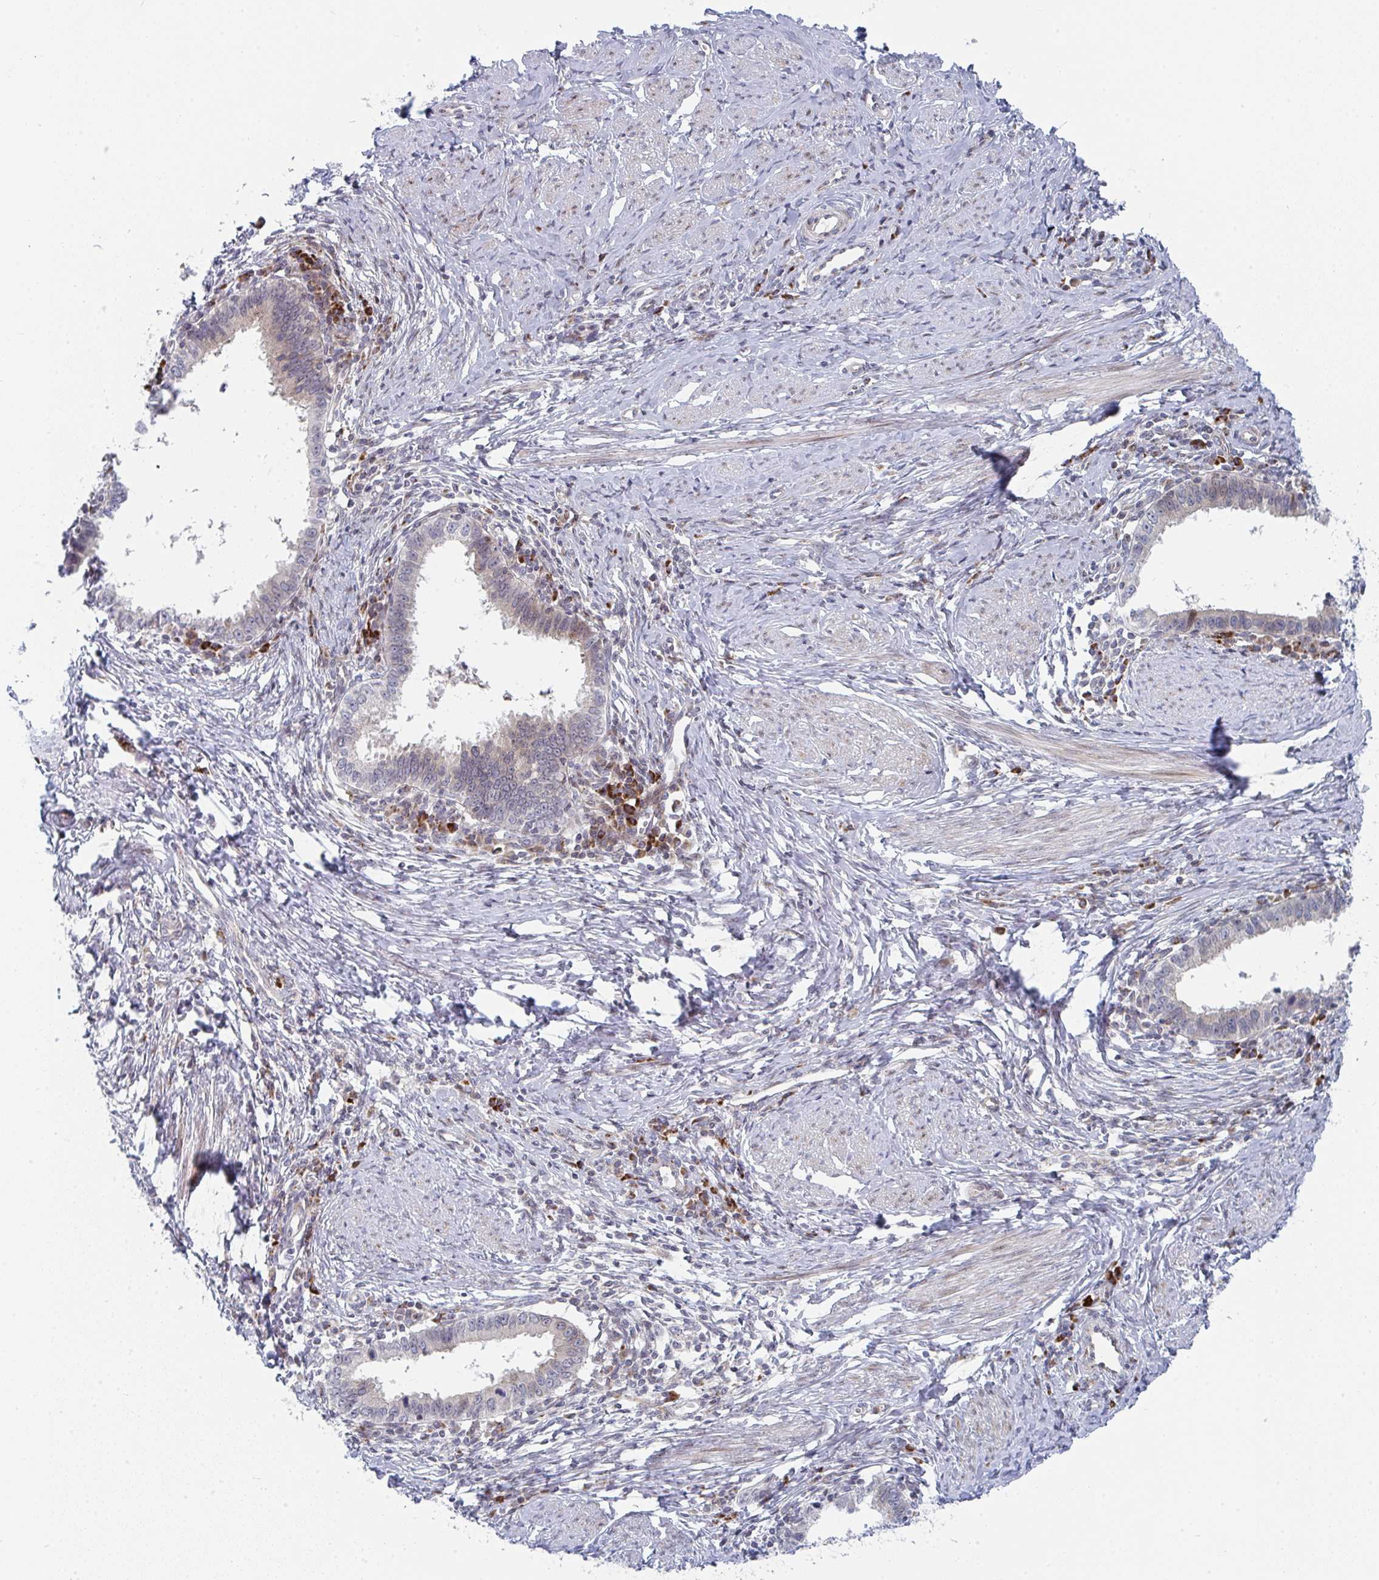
{"staining": {"intensity": "negative", "quantity": "none", "location": "none"}, "tissue": "cervical cancer", "cell_type": "Tumor cells", "image_type": "cancer", "snomed": [{"axis": "morphology", "description": "Adenocarcinoma, NOS"}, {"axis": "topography", "description": "Cervix"}], "caption": "Tumor cells are negative for brown protein staining in cervical adenocarcinoma. (Immunohistochemistry, brightfield microscopy, high magnification).", "gene": "PRKCH", "patient": {"sex": "female", "age": 36}}